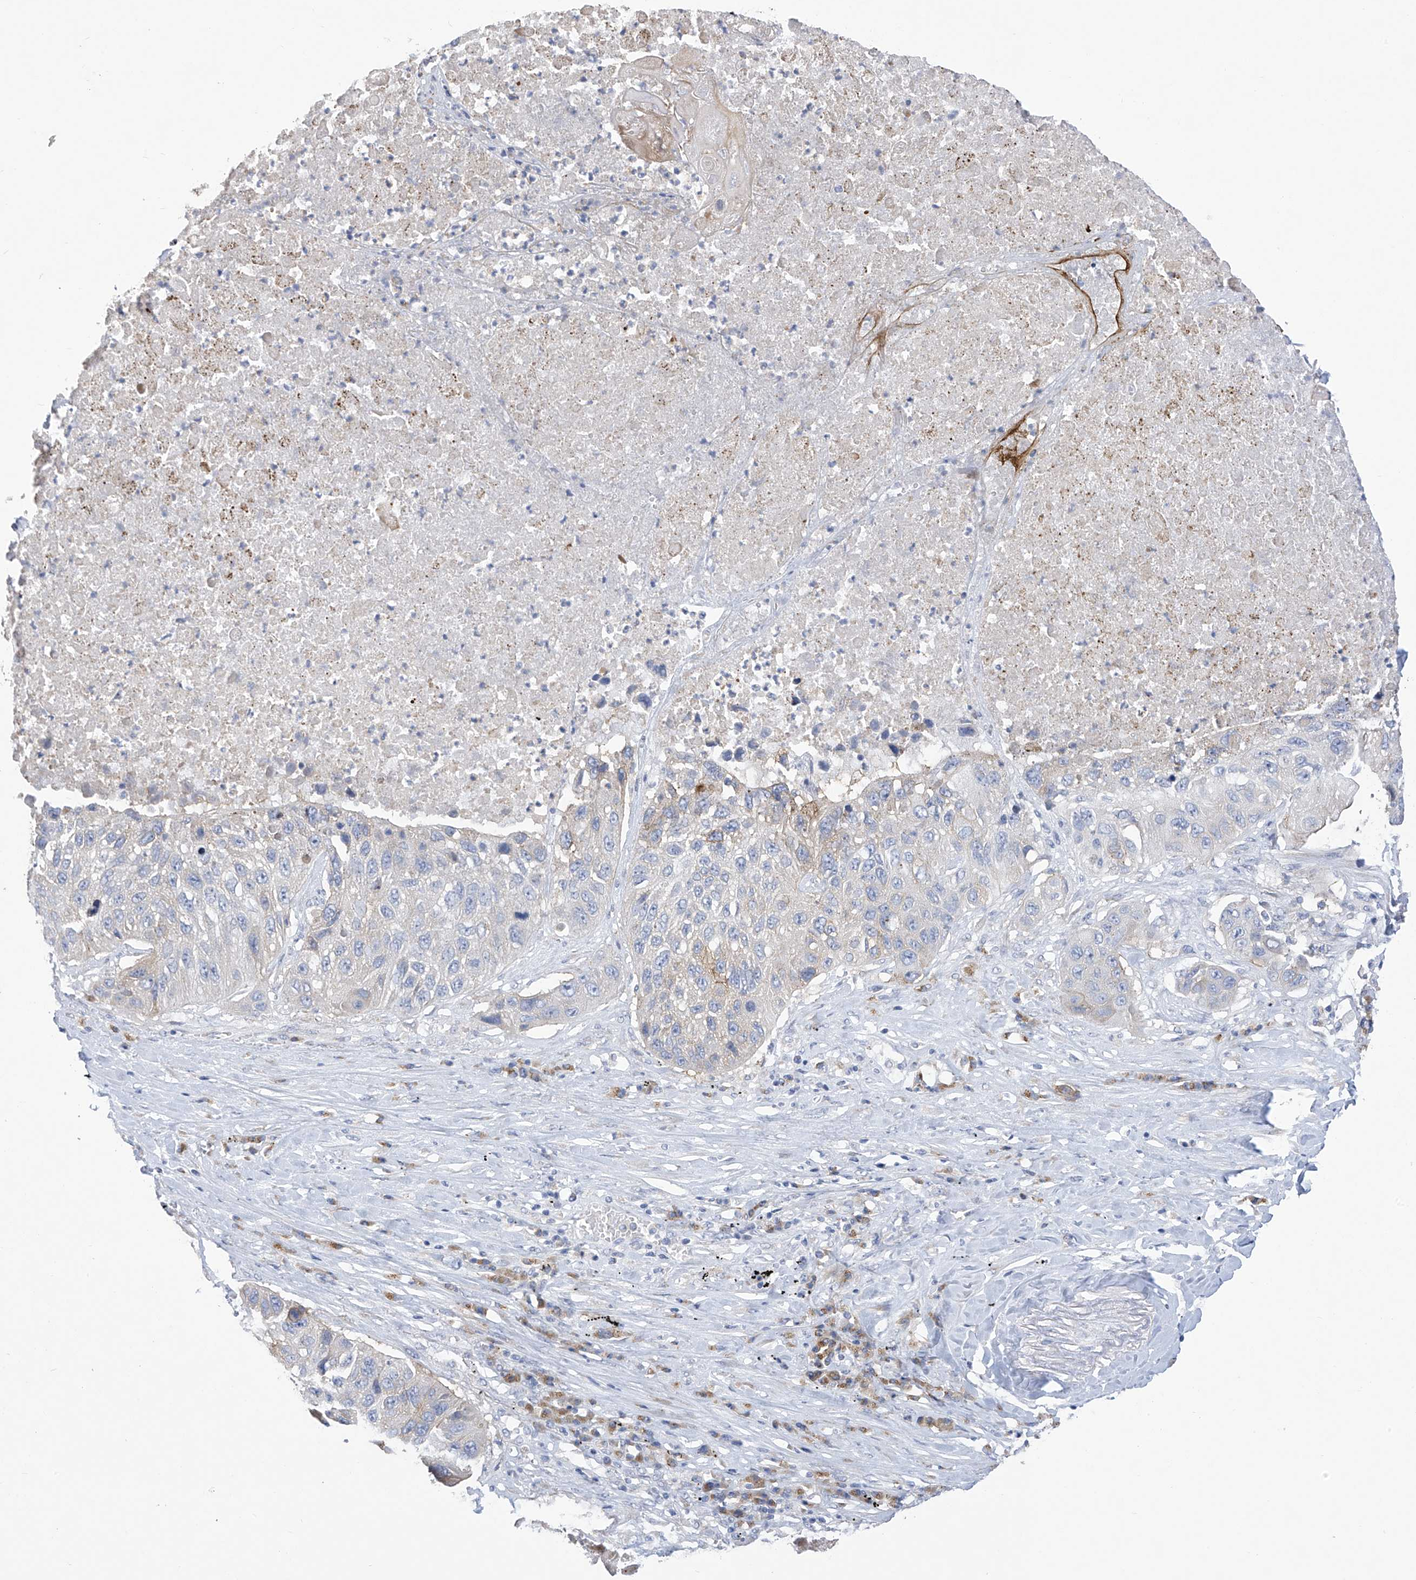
{"staining": {"intensity": "moderate", "quantity": "<25%", "location": "cytoplasmic/membranous"}, "tissue": "lung cancer", "cell_type": "Tumor cells", "image_type": "cancer", "snomed": [{"axis": "morphology", "description": "Squamous cell carcinoma, NOS"}, {"axis": "topography", "description": "Lung"}], "caption": "Human lung squamous cell carcinoma stained with a brown dye exhibits moderate cytoplasmic/membranous positive staining in approximately <25% of tumor cells.", "gene": "SLCO4A1", "patient": {"sex": "male", "age": 61}}